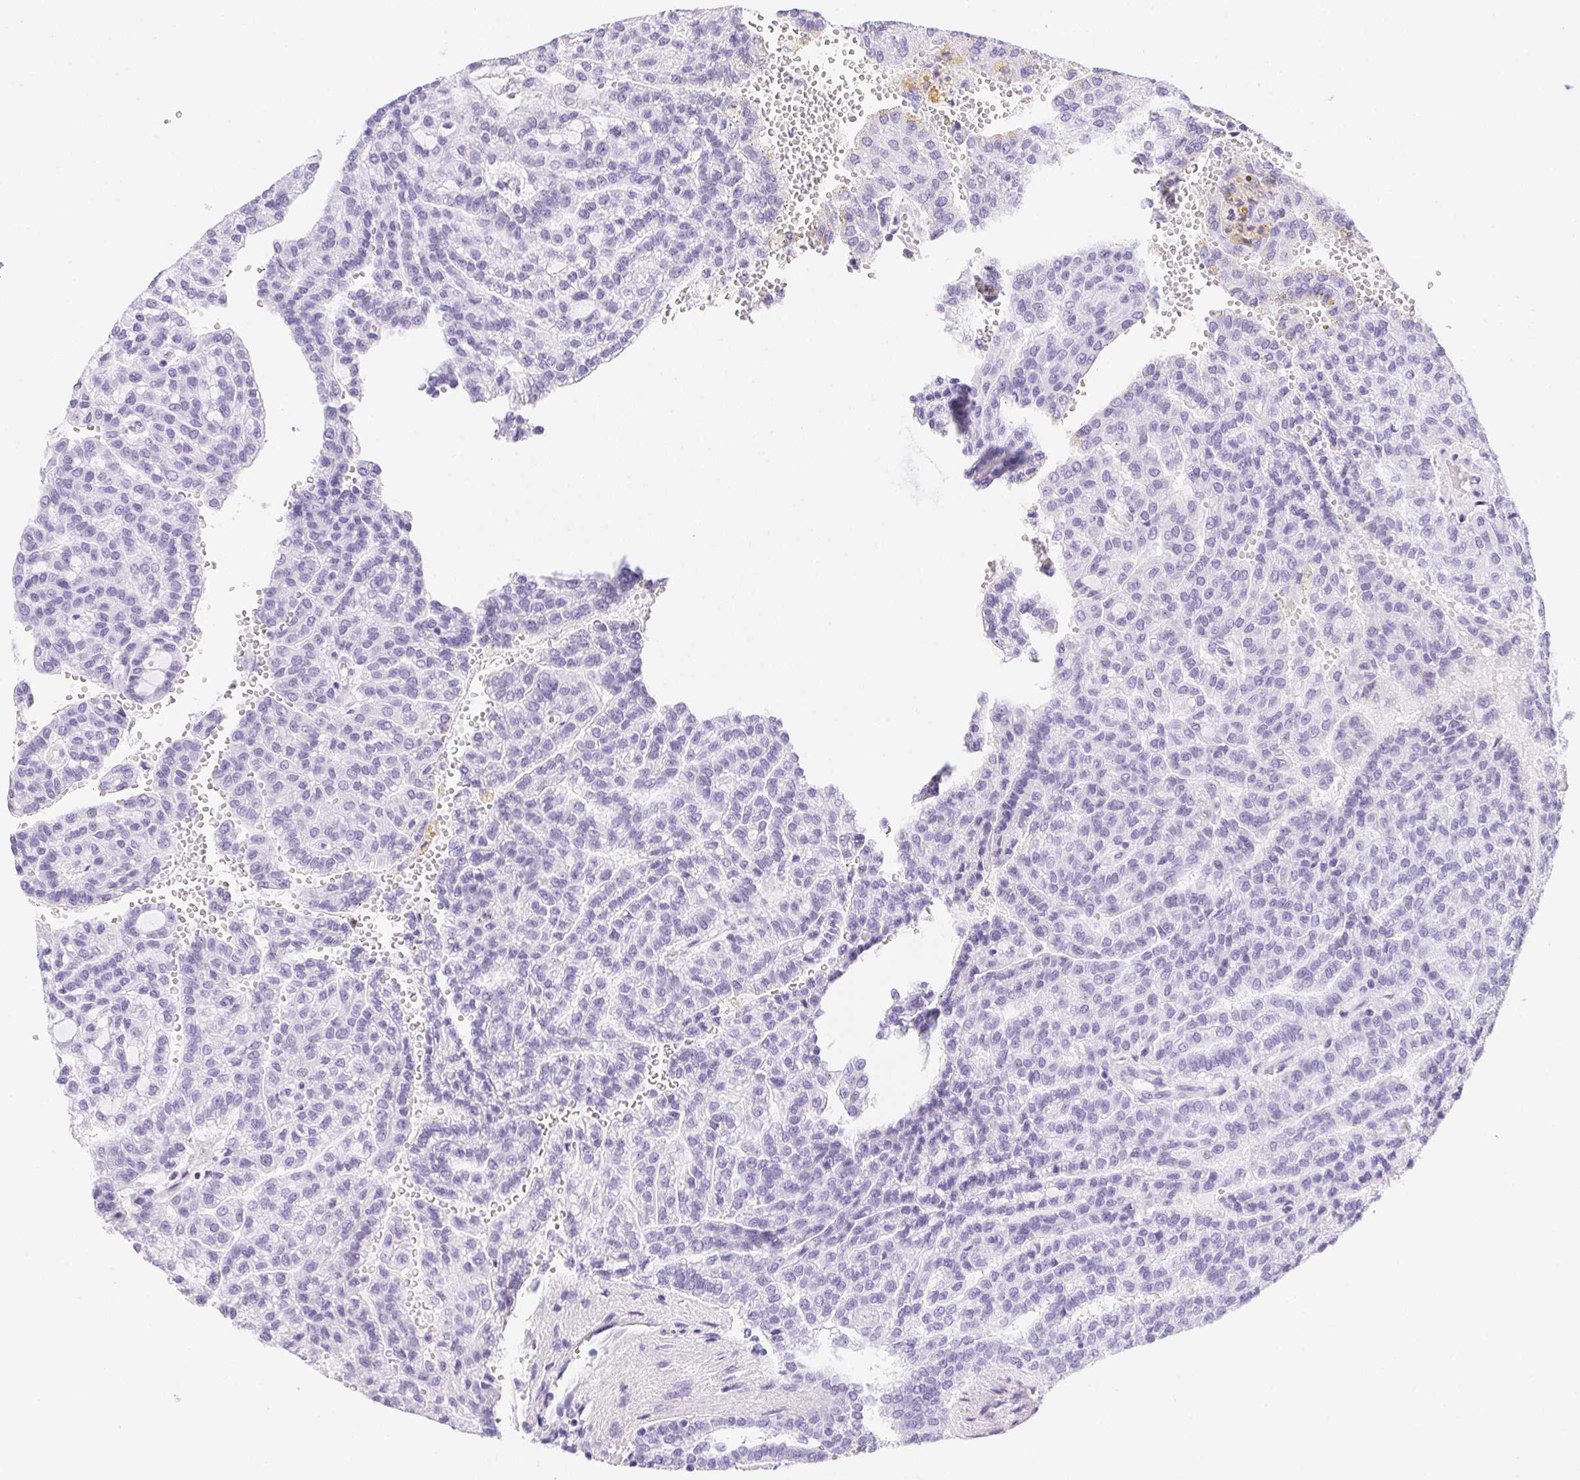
{"staining": {"intensity": "negative", "quantity": "none", "location": "none"}, "tissue": "renal cancer", "cell_type": "Tumor cells", "image_type": "cancer", "snomed": [{"axis": "morphology", "description": "Adenocarcinoma, NOS"}, {"axis": "topography", "description": "Kidney"}], "caption": "Renal adenocarcinoma was stained to show a protein in brown. There is no significant positivity in tumor cells.", "gene": "HELLS", "patient": {"sex": "male", "age": 63}}